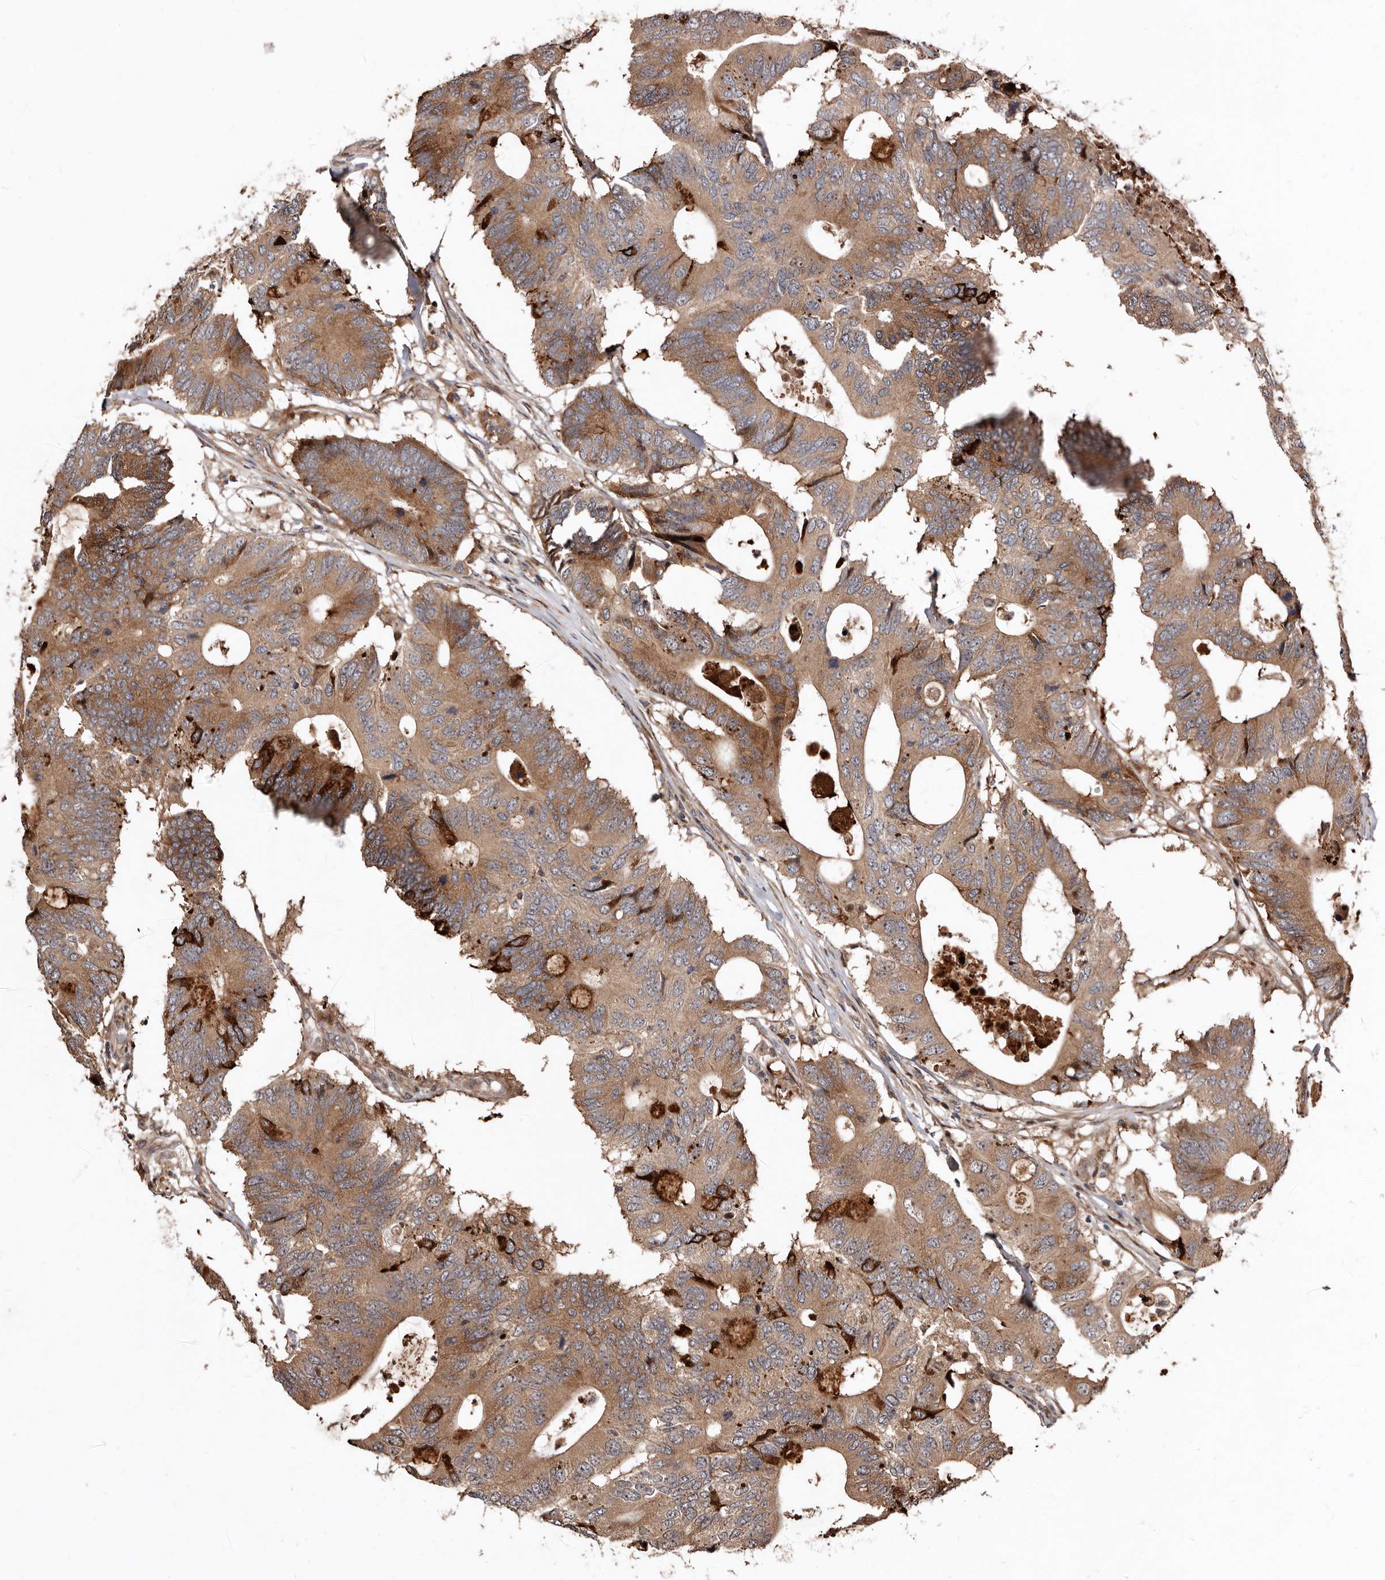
{"staining": {"intensity": "moderate", "quantity": ">75%", "location": "cytoplasmic/membranous"}, "tissue": "colorectal cancer", "cell_type": "Tumor cells", "image_type": "cancer", "snomed": [{"axis": "morphology", "description": "Adenocarcinoma, NOS"}, {"axis": "topography", "description": "Colon"}], "caption": "The image exhibits a brown stain indicating the presence of a protein in the cytoplasmic/membranous of tumor cells in adenocarcinoma (colorectal). The staining is performed using DAB (3,3'-diaminobenzidine) brown chromogen to label protein expression. The nuclei are counter-stained blue using hematoxylin.", "gene": "WEE2", "patient": {"sex": "male", "age": 71}}